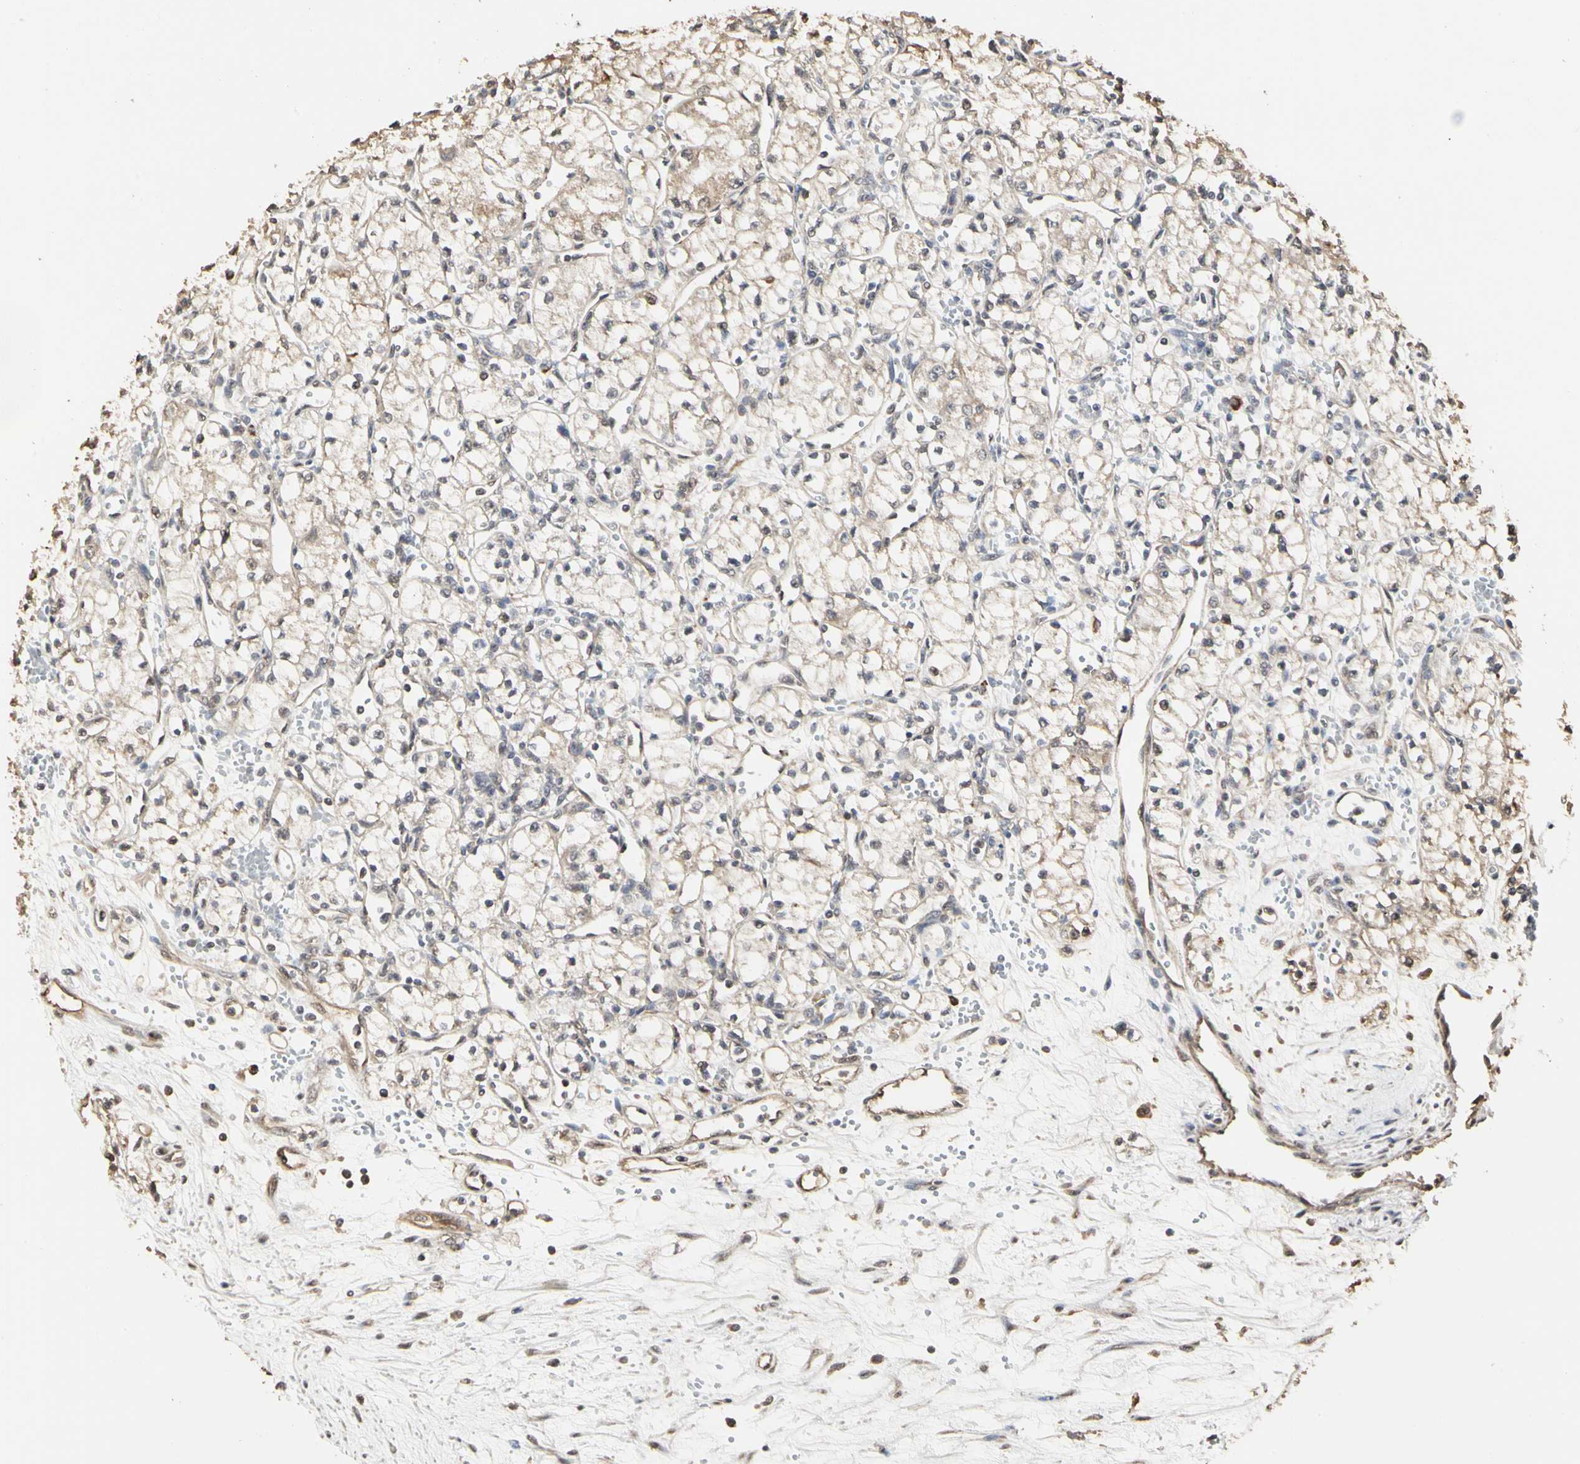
{"staining": {"intensity": "weak", "quantity": "25%-75%", "location": "cytoplasmic/membranous"}, "tissue": "renal cancer", "cell_type": "Tumor cells", "image_type": "cancer", "snomed": [{"axis": "morphology", "description": "Normal tissue, NOS"}, {"axis": "morphology", "description": "Adenocarcinoma, NOS"}, {"axis": "topography", "description": "Kidney"}], "caption": "A high-resolution photomicrograph shows immunohistochemistry (IHC) staining of renal adenocarcinoma, which displays weak cytoplasmic/membranous staining in approximately 25%-75% of tumor cells.", "gene": "TAOK1", "patient": {"sex": "male", "age": 59}}